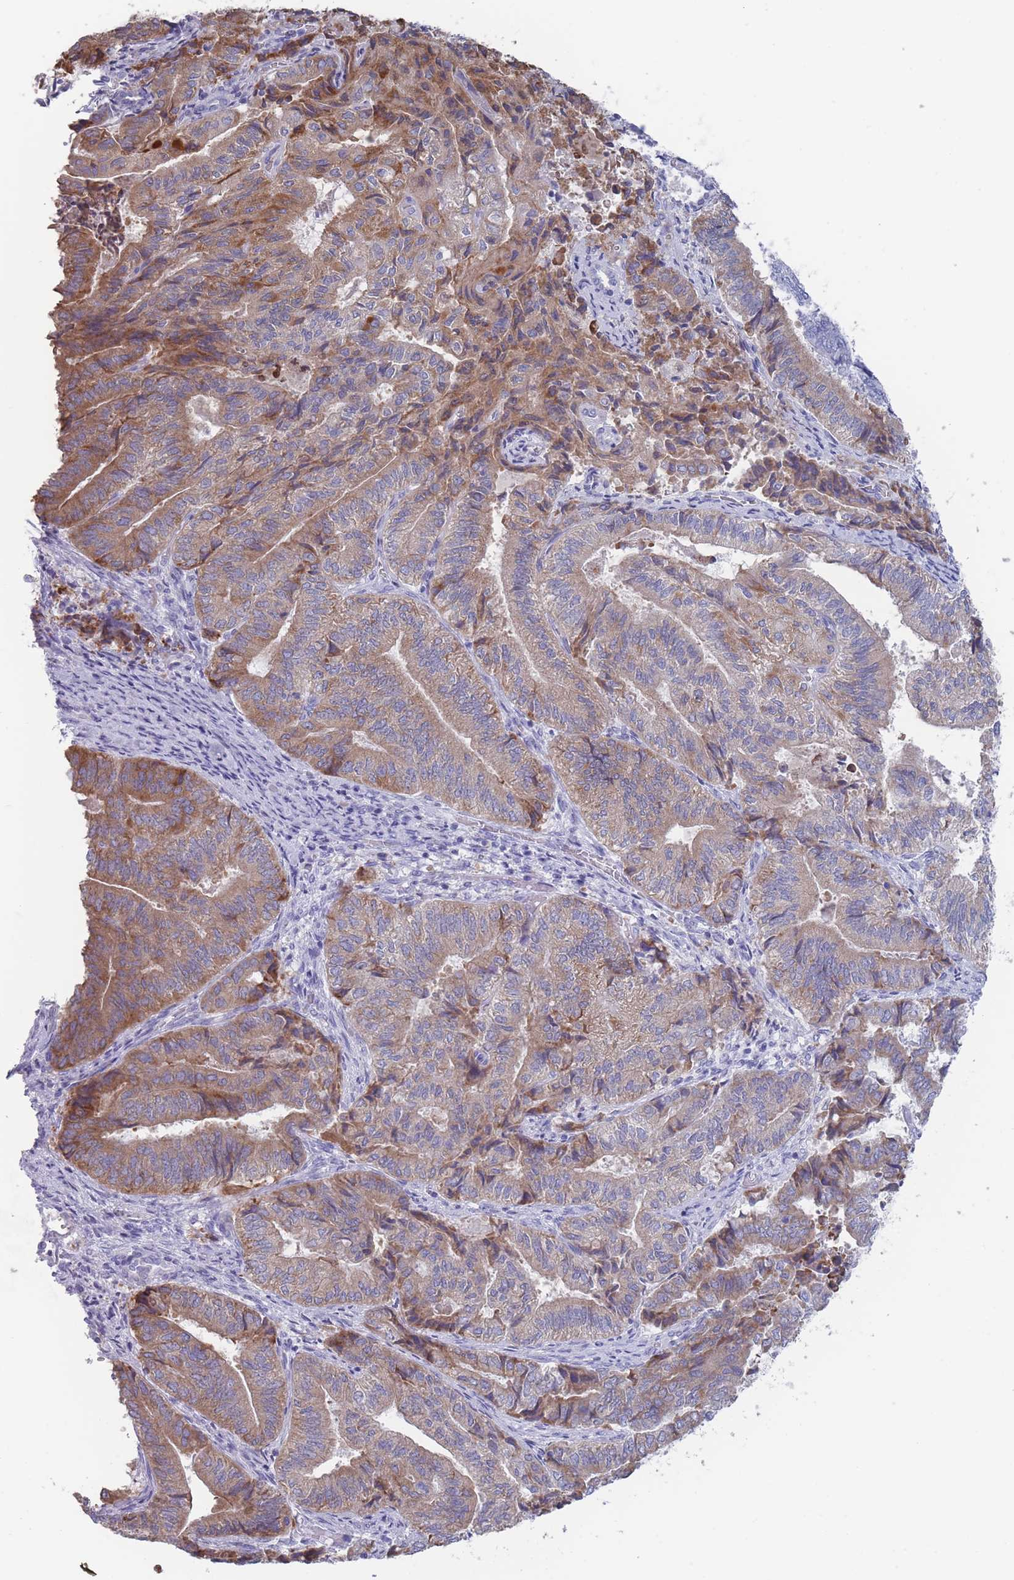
{"staining": {"intensity": "moderate", "quantity": ">75%", "location": "cytoplasmic/membranous"}, "tissue": "endometrial cancer", "cell_type": "Tumor cells", "image_type": "cancer", "snomed": [{"axis": "morphology", "description": "Adenocarcinoma, NOS"}, {"axis": "topography", "description": "Endometrium"}], "caption": "Immunohistochemistry histopathology image of neoplastic tissue: human adenocarcinoma (endometrial) stained using immunohistochemistry (IHC) exhibits medium levels of moderate protein expression localized specifically in the cytoplasmic/membranous of tumor cells, appearing as a cytoplasmic/membranous brown color.", "gene": "ST8SIA5", "patient": {"sex": "female", "age": 80}}